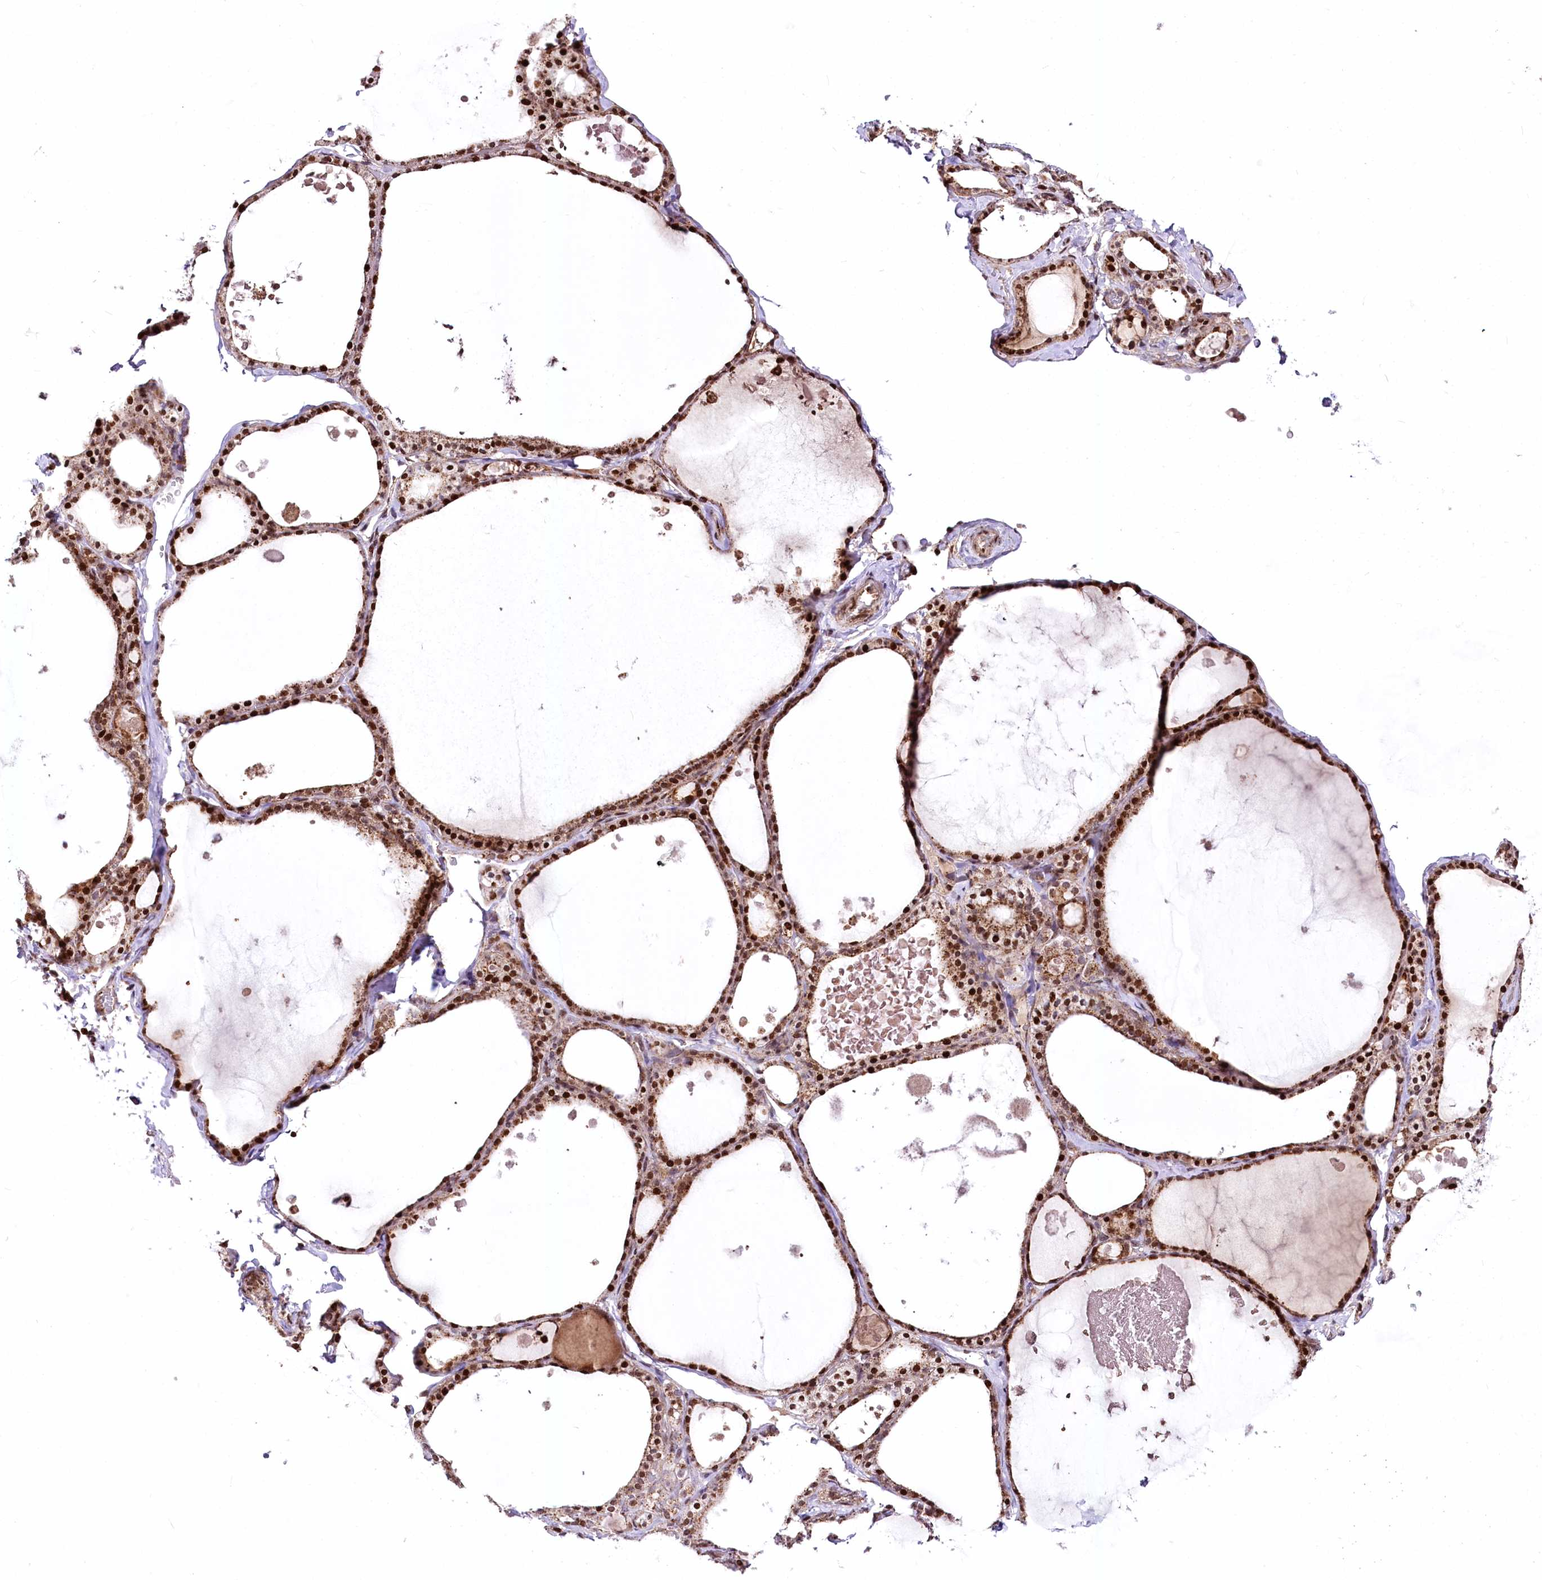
{"staining": {"intensity": "strong", "quantity": ">75%", "location": "cytoplasmic/membranous,nuclear"}, "tissue": "thyroid gland", "cell_type": "Glandular cells", "image_type": "normal", "snomed": [{"axis": "morphology", "description": "Normal tissue, NOS"}, {"axis": "topography", "description": "Thyroid gland"}], "caption": "An IHC image of normal tissue is shown. Protein staining in brown shows strong cytoplasmic/membranous,nuclear positivity in thyroid gland within glandular cells. The staining was performed using DAB (3,3'-diaminobenzidine), with brown indicating positive protein expression. Nuclei are stained blue with hematoxylin.", "gene": "ZFYVE27", "patient": {"sex": "male", "age": 56}}